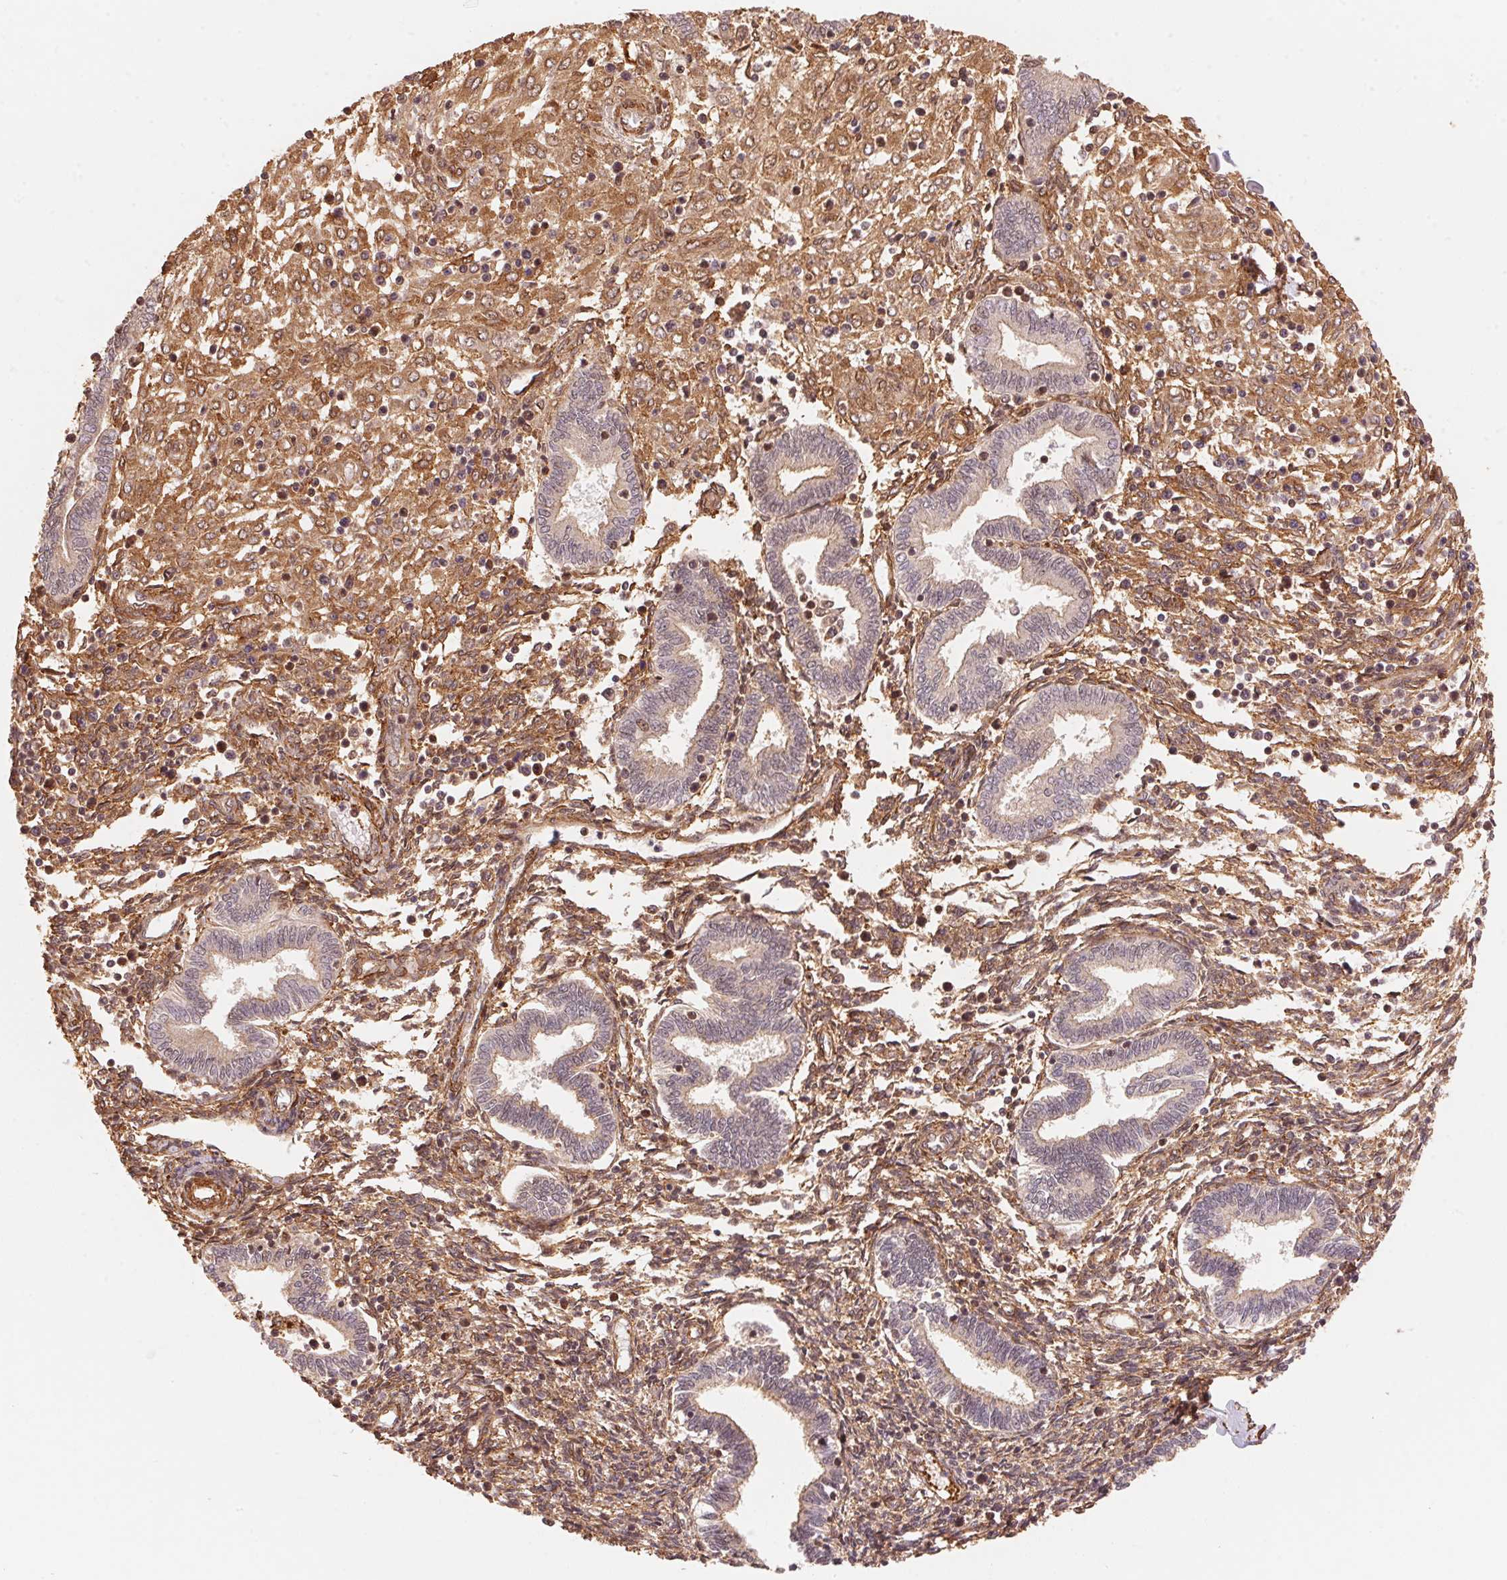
{"staining": {"intensity": "moderate", "quantity": ">75%", "location": "cytoplasmic/membranous,nuclear"}, "tissue": "endometrium", "cell_type": "Cells in endometrial stroma", "image_type": "normal", "snomed": [{"axis": "morphology", "description": "Normal tissue, NOS"}, {"axis": "topography", "description": "Endometrium"}], "caption": "Cells in endometrial stroma reveal moderate cytoplasmic/membranous,nuclear positivity in about >75% of cells in normal endometrium.", "gene": "TNIP2", "patient": {"sex": "female", "age": 42}}